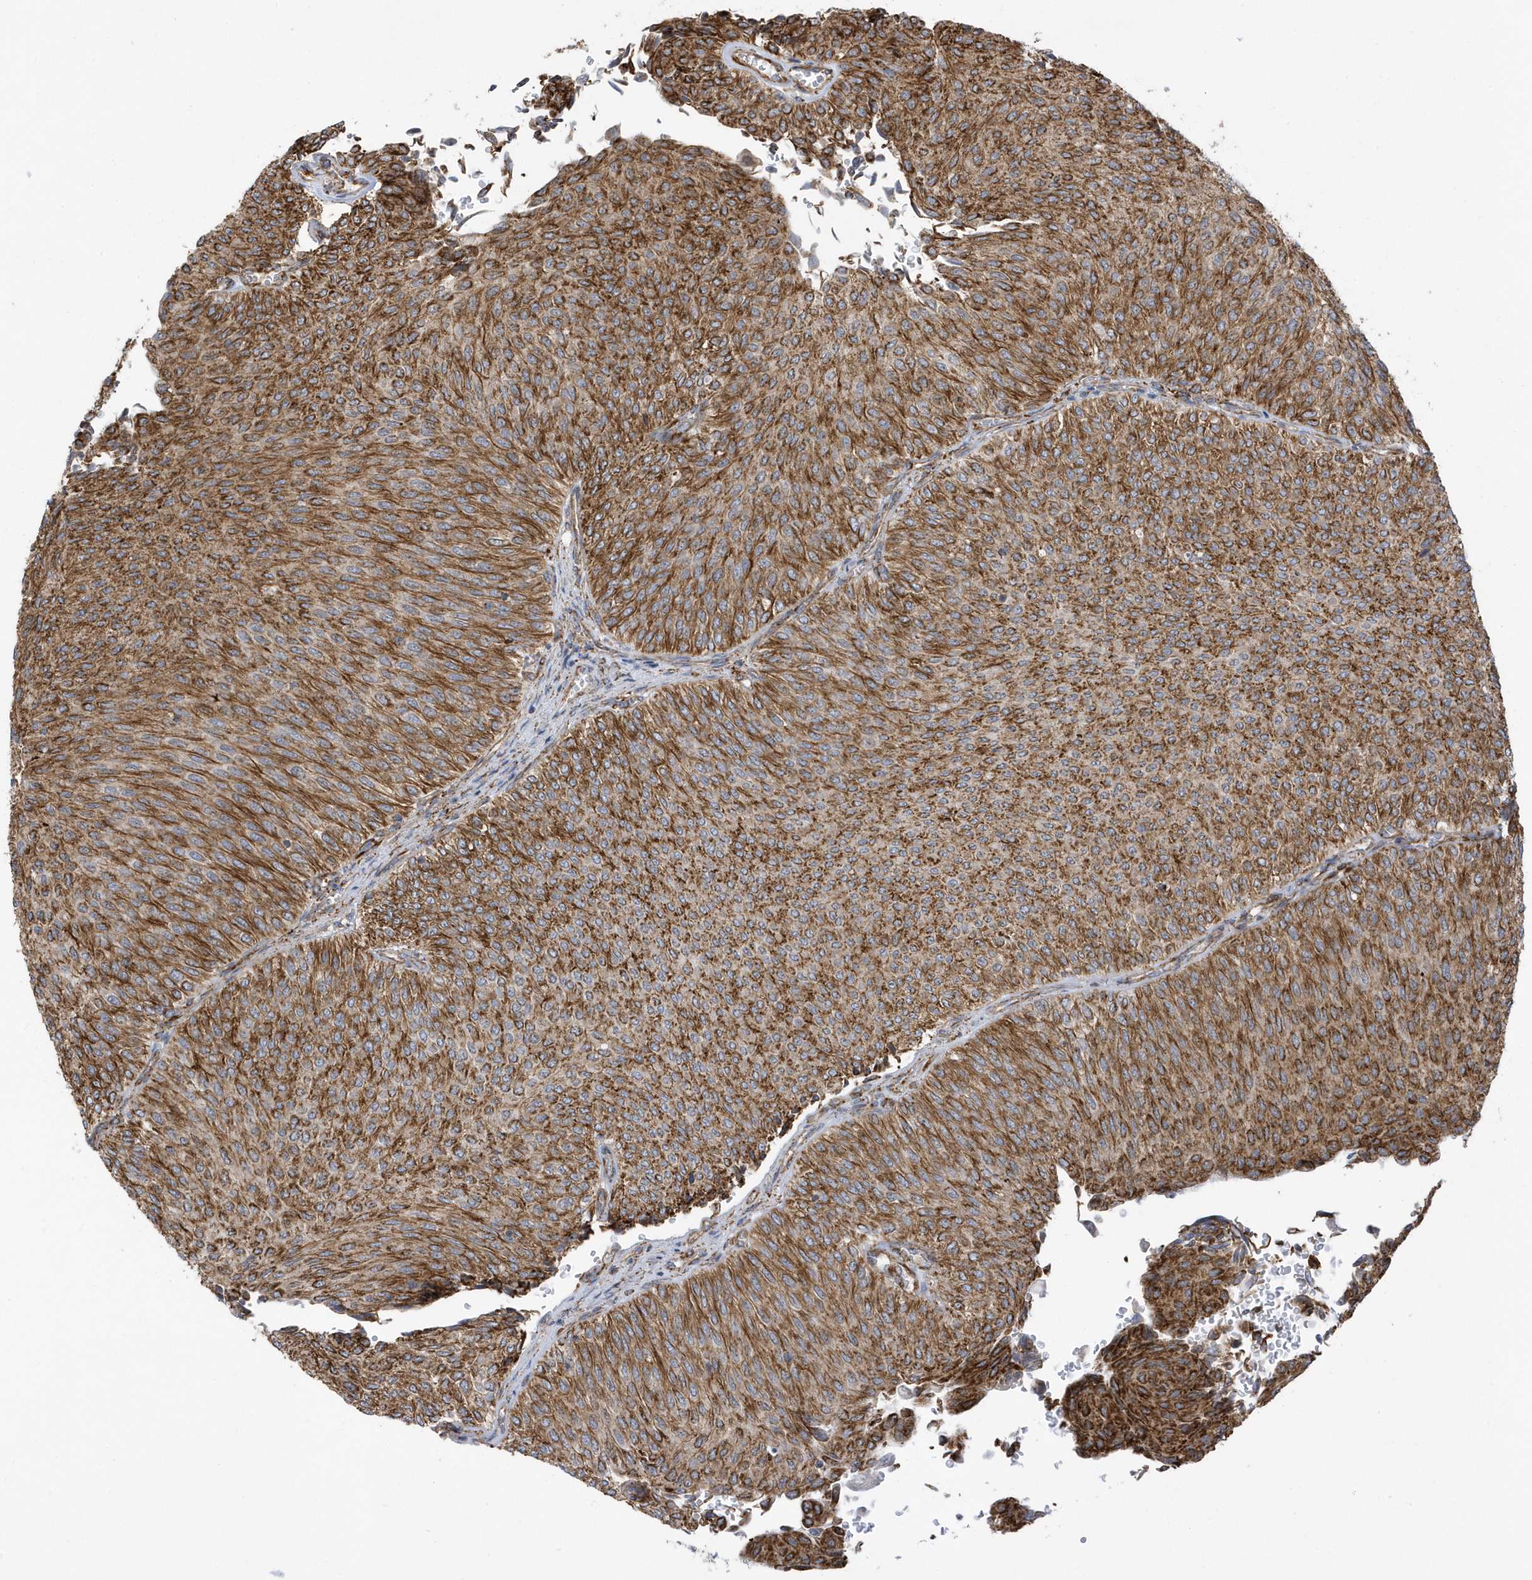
{"staining": {"intensity": "strong", "quantity": ">75%", "location": "cytoplasmic/membranous"}, "tissue": "urothelial cancer", "cell_type": "Tumor cells", "image_type": "cancer", "snomed": [{"axis": "morphology", "description": "Urothelial carcinoma, Low grade"}, {"axis": "topography", "description": "Urinary bladder"}], "caption": "Urothelial cancer stained with a protein marker displays strong staining in tumor cells.", "gene": "HRH4", "patient": {"sex": "male", "age": 78}}